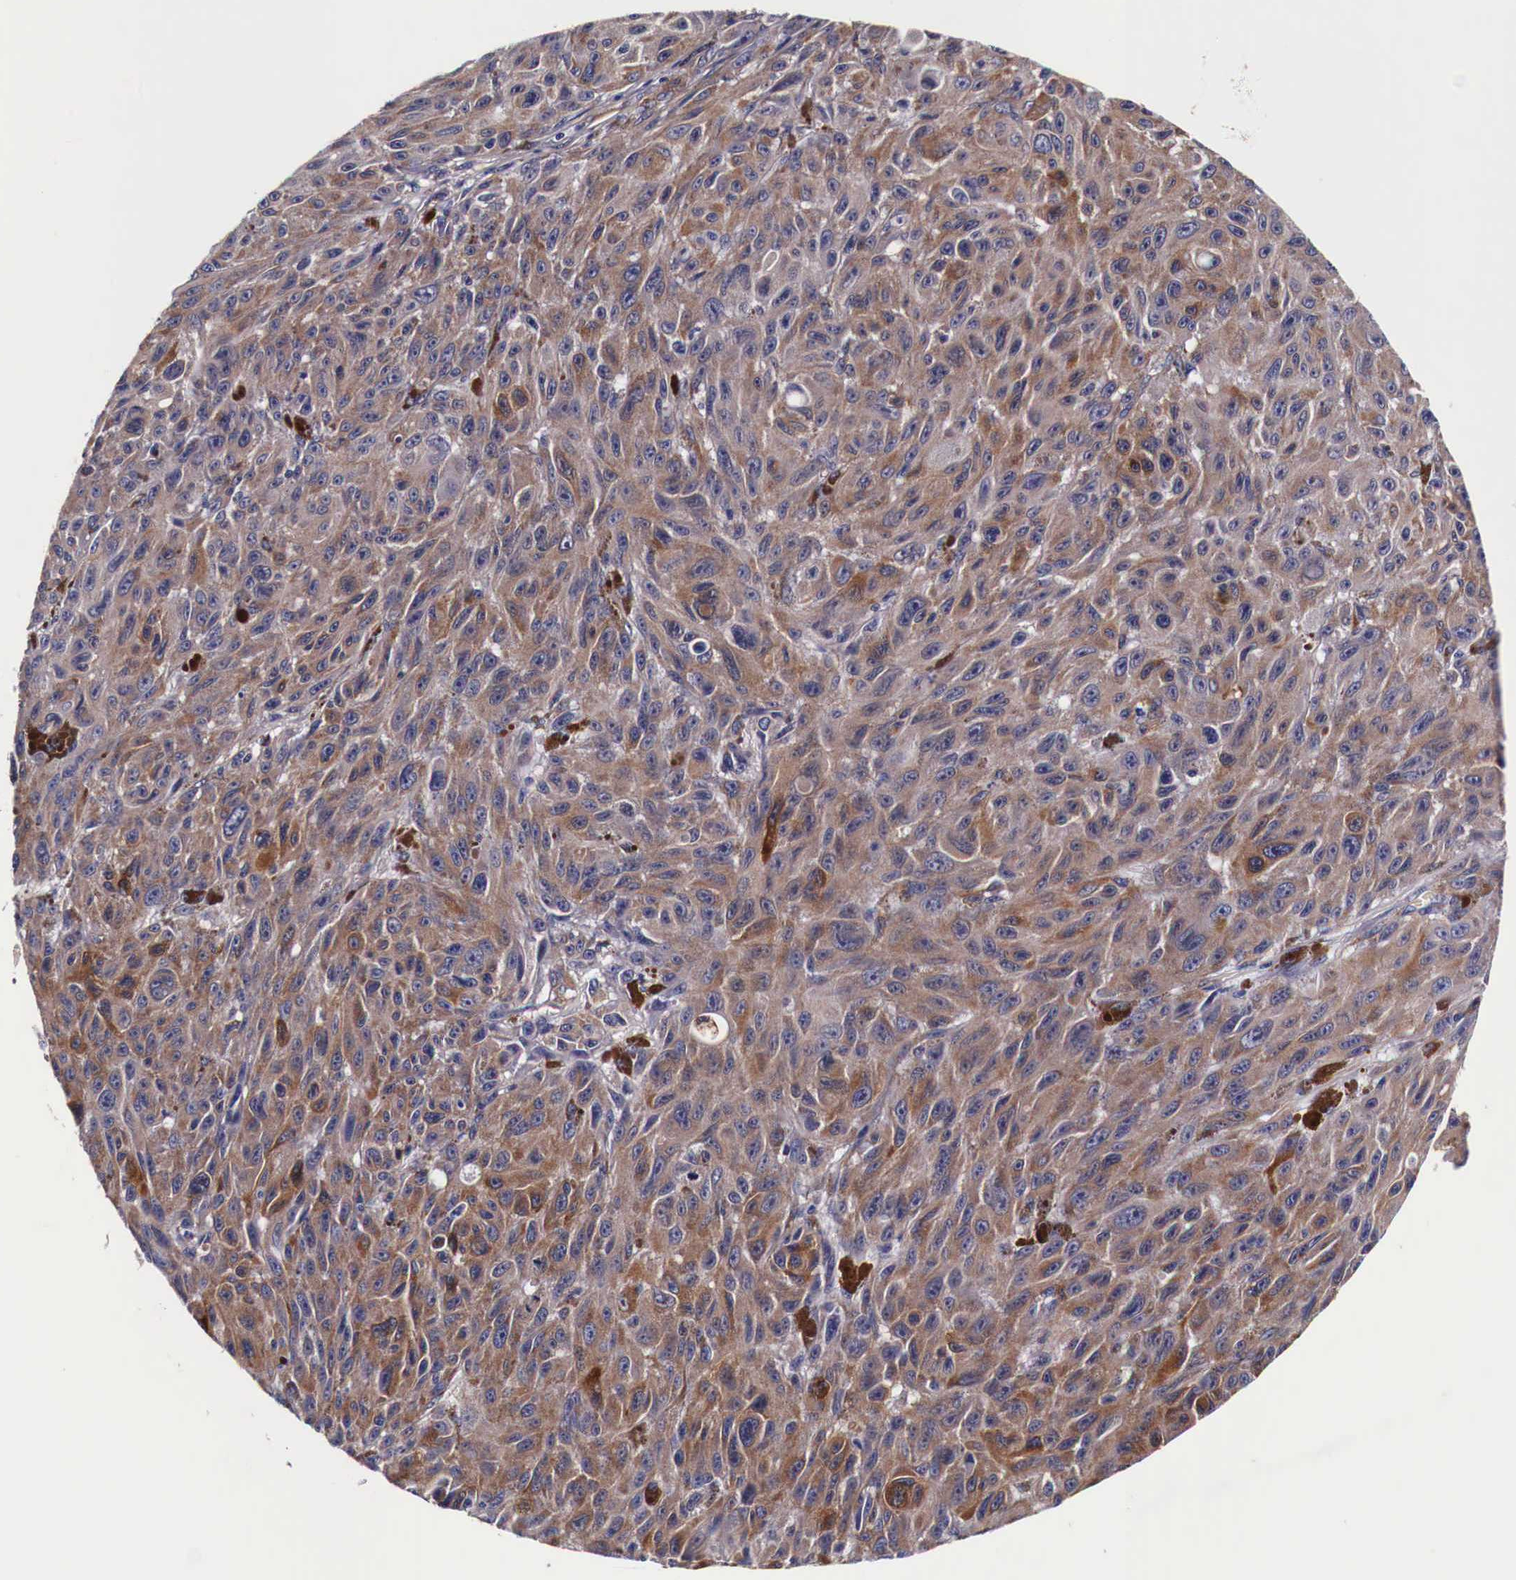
{"staining": {"intensity": "strong", "quantity": ">75%", "location": "cytoplasmic/membranous"}, "tissue": "melanoma", "cell_type": "Tumor cells", "image_type": "cancer", "snomed": [{"axis": "morphology", "description": "Malignant melanoma, NOS"}, {"axis": "topography", "description": "Skin"}], "caption": "Brown immunohistochemical staining in melanoma reveals strong cytoplasmic/membranous positivity in about >75% of tumor cells.", "gene": "HSPB1", "patient": {"sex": "male", "age": 70}}